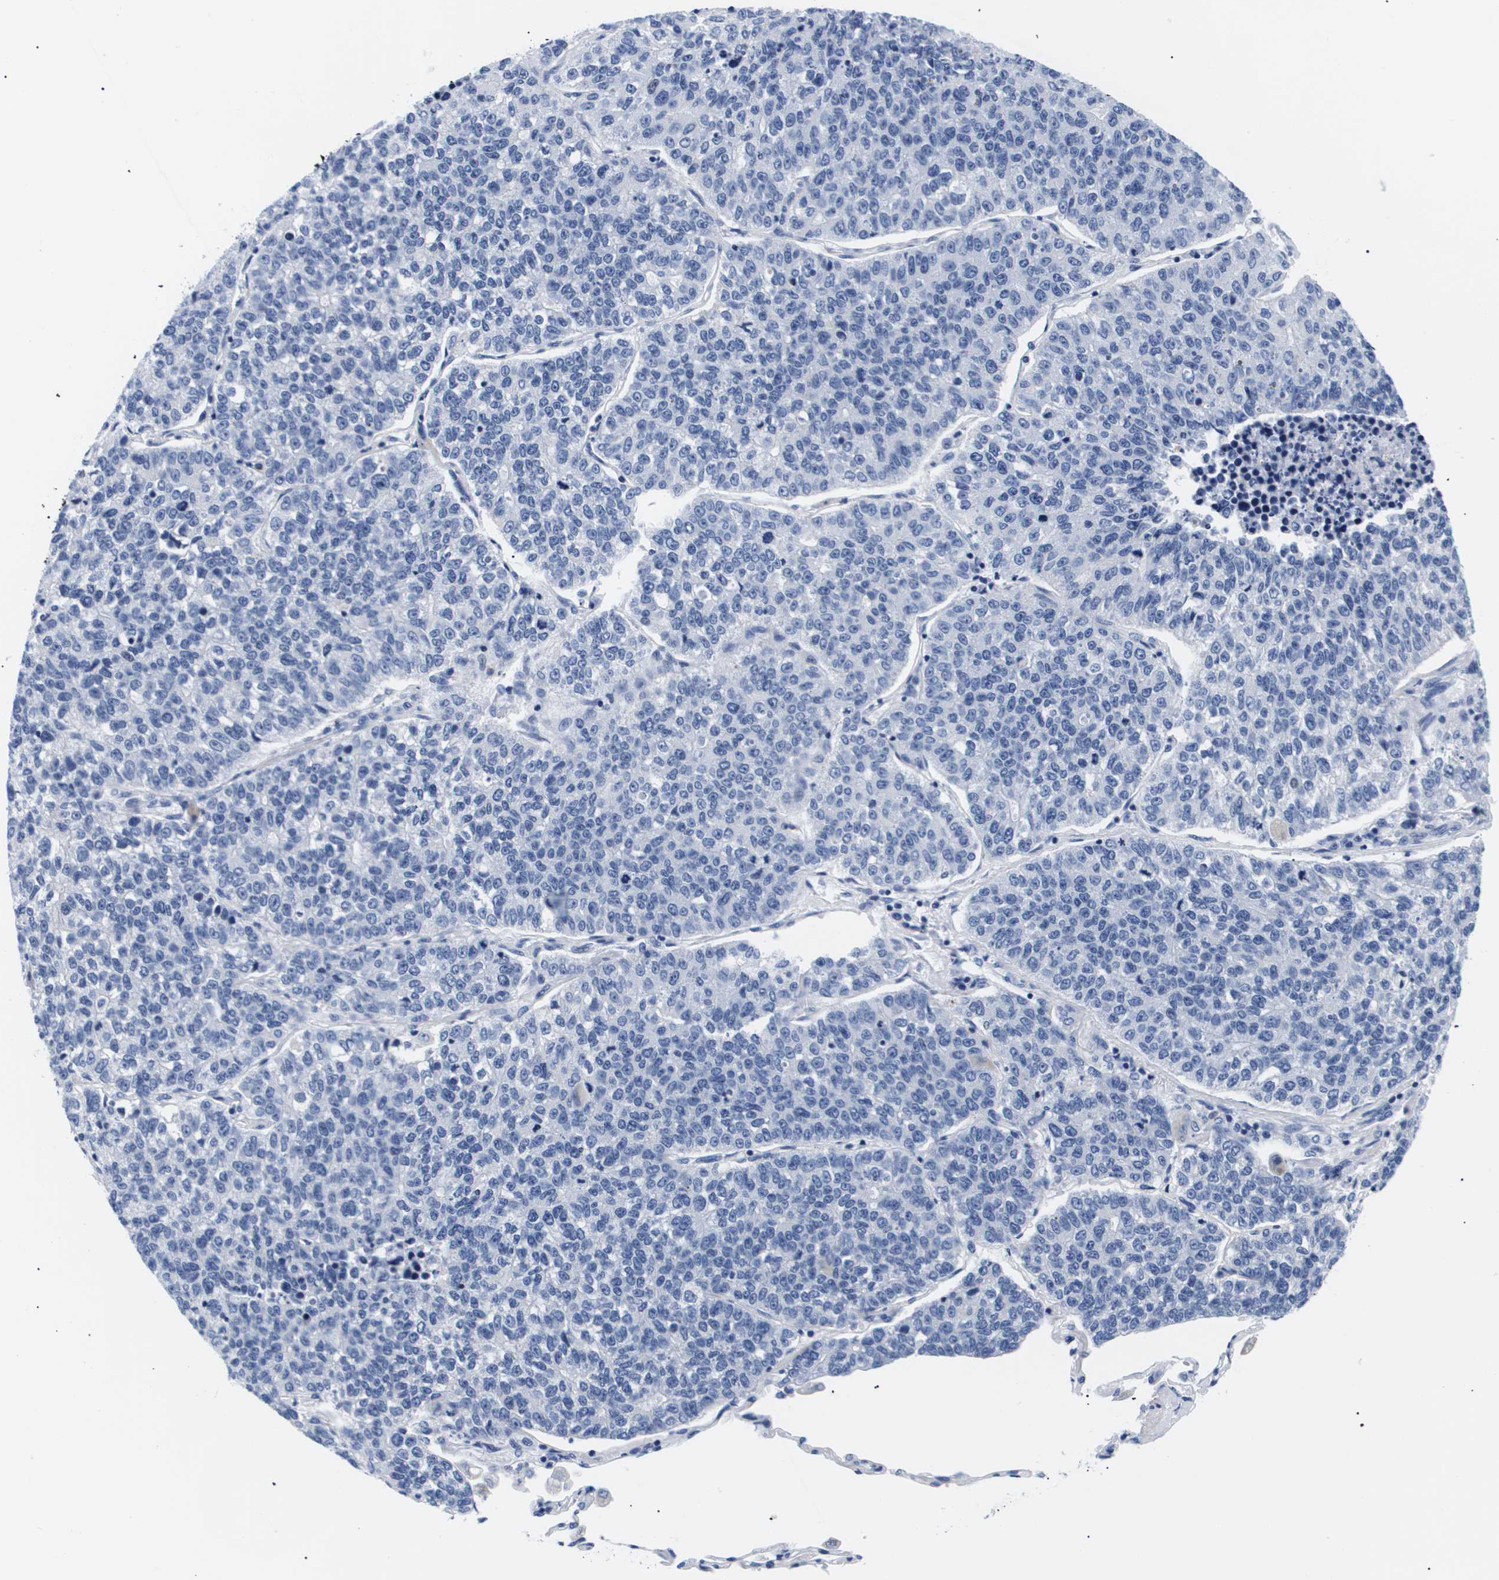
{"staining": {"intensity": "negative", "quantity": "none", "location": "none"}, "tissue": "lung cancer", "cell_type": "Tumor cells", "image_type": "cancer", "snomed": [{"axis": "morphology", "description": "Adenocarcinoma, NOS"}, {"axis": "topography", "description": "Lung"}], "caption": "The histopathology image demonstrates no staining of tumor cells in adenocarcinoma (lung).", "gene": "SHD", "patient": {"sex": "male", "age": 49}}